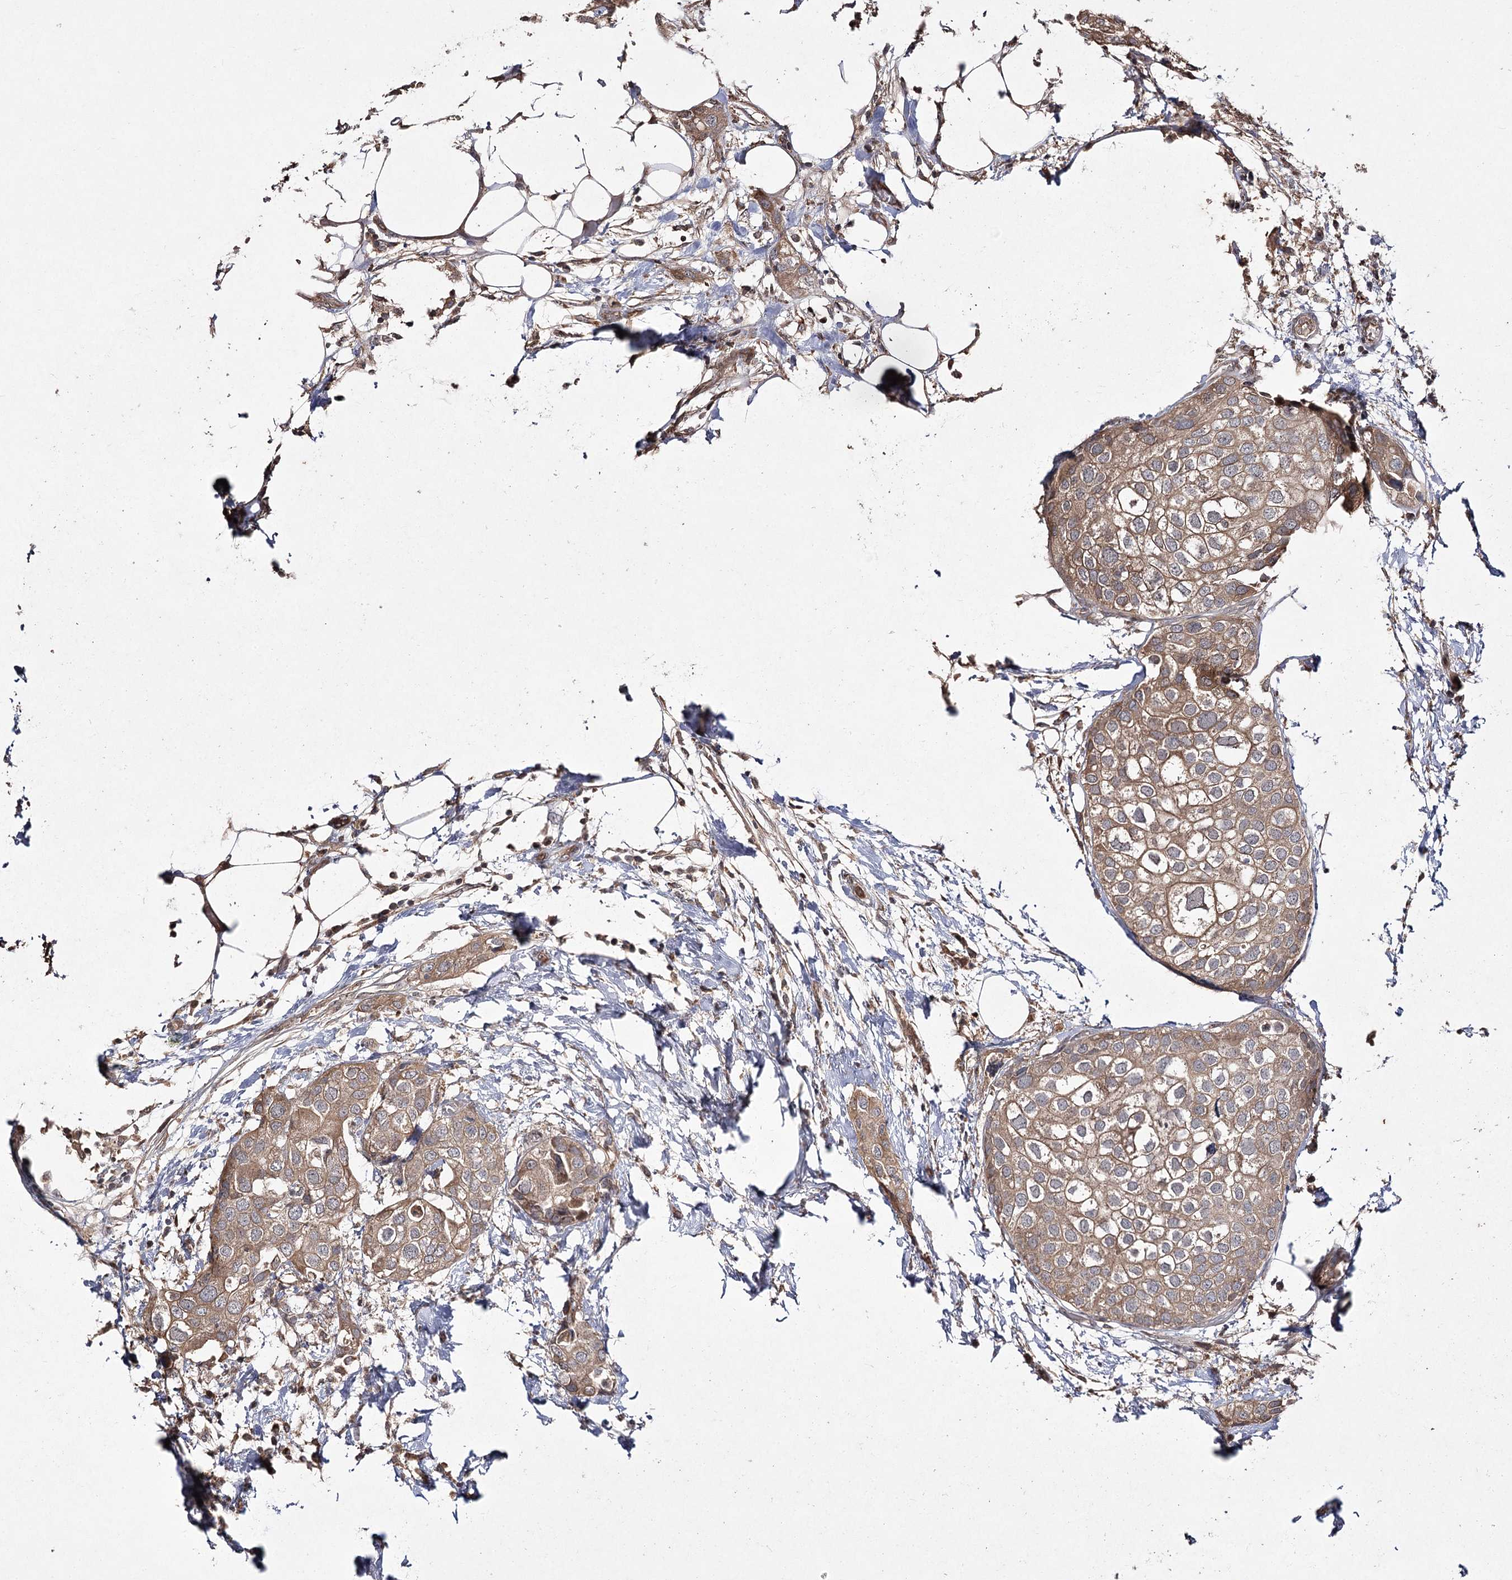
{"staining": {"intensity": "moderate", "quantity": ">75%", "location": "cytoplasmic/membranous"}, "tissue": "urothelial cancer", "cell_type": "Tumor cells", "image_type": "cancer", "snomed": [{"axis": "morphology", "description": "Urothelial carcinoma, High grade"}, {"axis": "topography", "description": "Urinary bladder"}], "caption": "Urothelial carcinoma (high-grade) stained for a protein shows moderate cytoplasmic/membranous positivity in tumor cells.", "gene": "FANCL", "patient": {"sex": "male", "age": 64}}